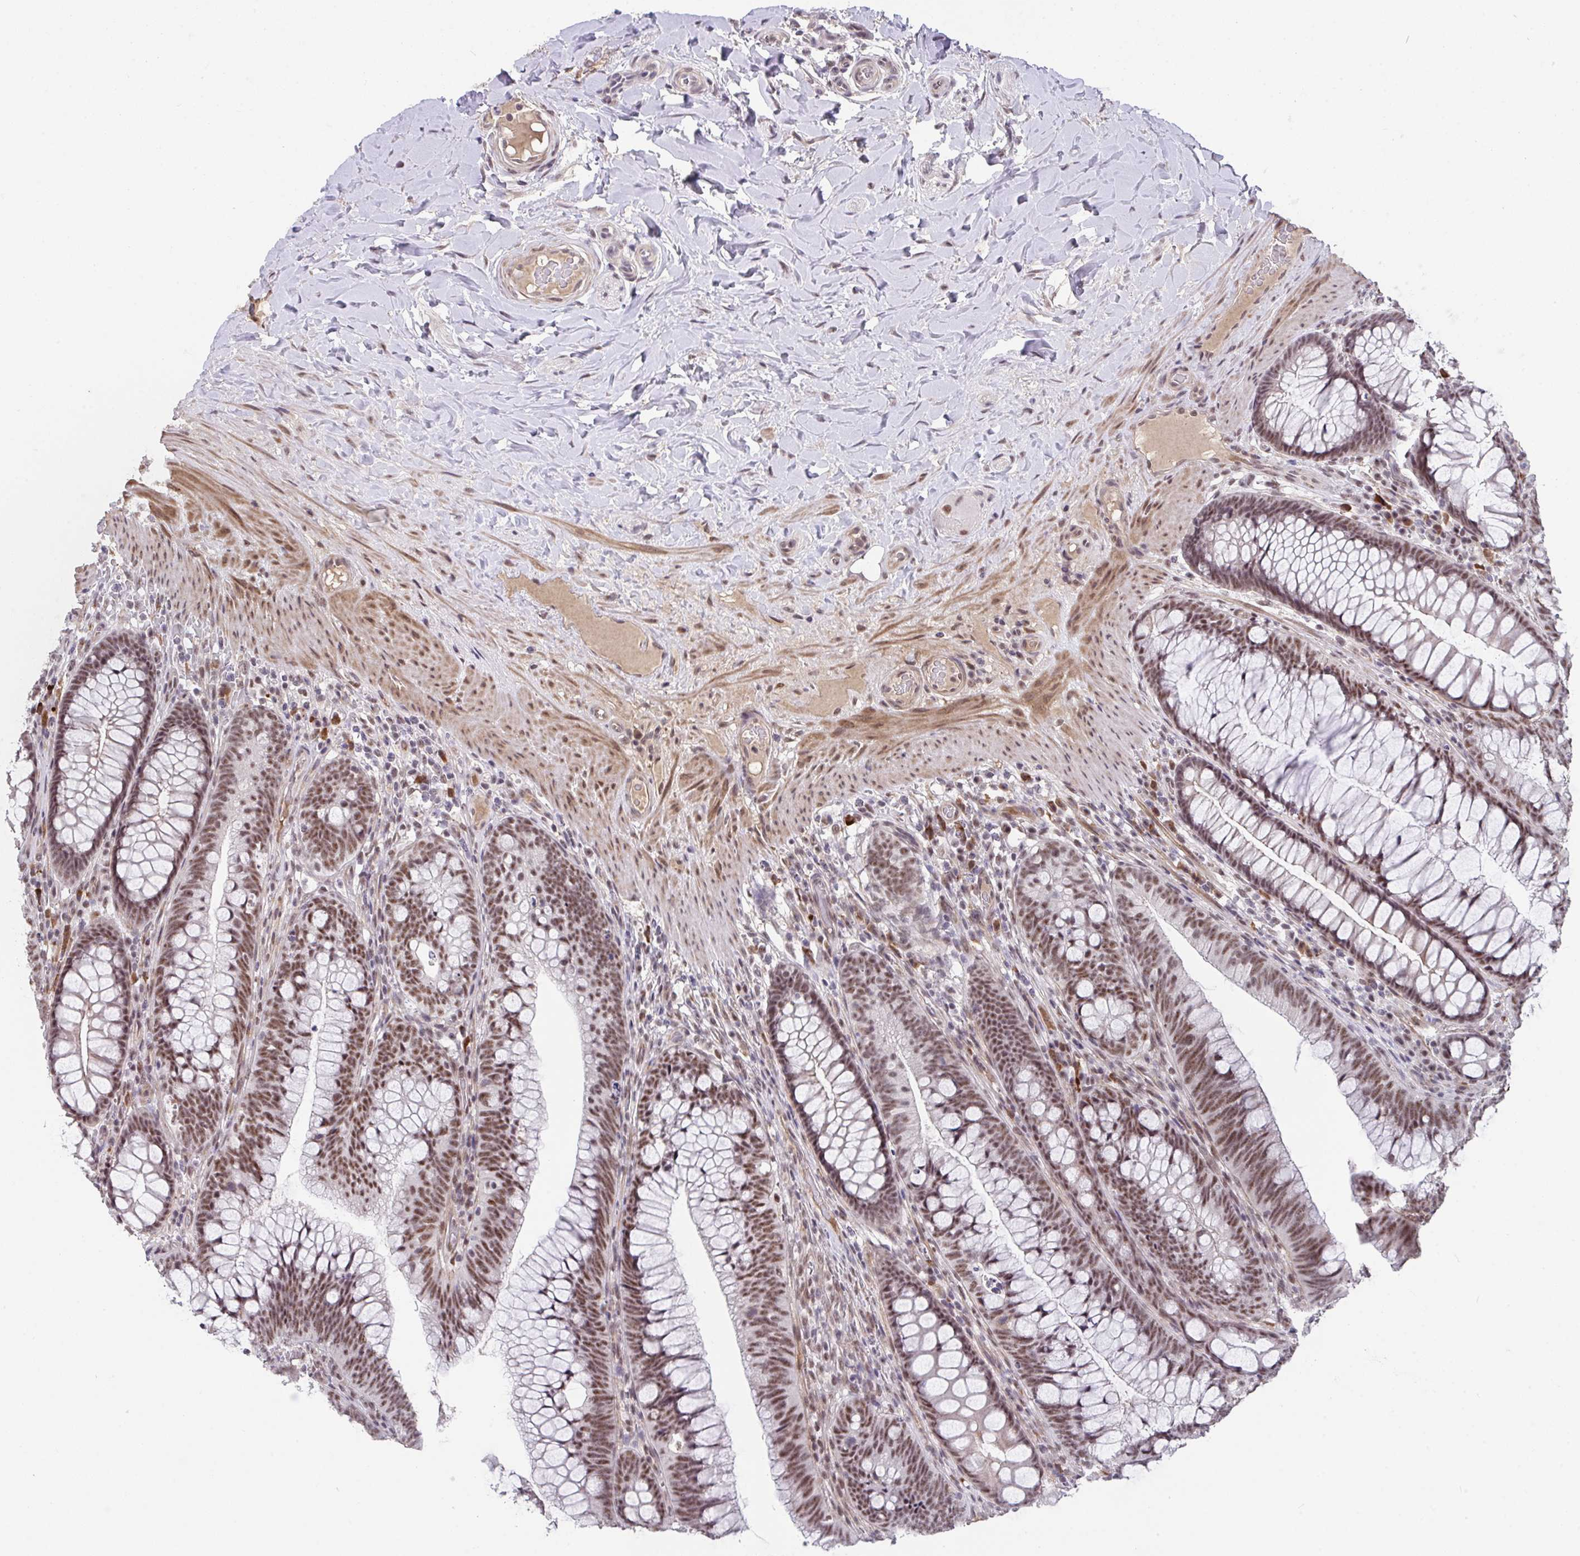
{"staining": {"intensity": "moderate", "quantity": ">75%", "location": "nuclear"}, "tissue": "colon", "cell_type": "Endothelial cells", "image_type": "normal", "snomed": [{"axis": "morphology", "description": "Normal tissue, NOS"}, {"axis": "morphology", "description": "Adenoma, NOS"}, {"axis": "topography", "description": "Soft tissue"}, {"axis": "topography", "description": "Colon"}], "caption": "This is a photomicrograph of IHC staining of benign colon, which shows moderate positivity in the nuclear of endothelial cells.", "gene": "RBBP6", "patient": {"sex": "male", "age": 47}}